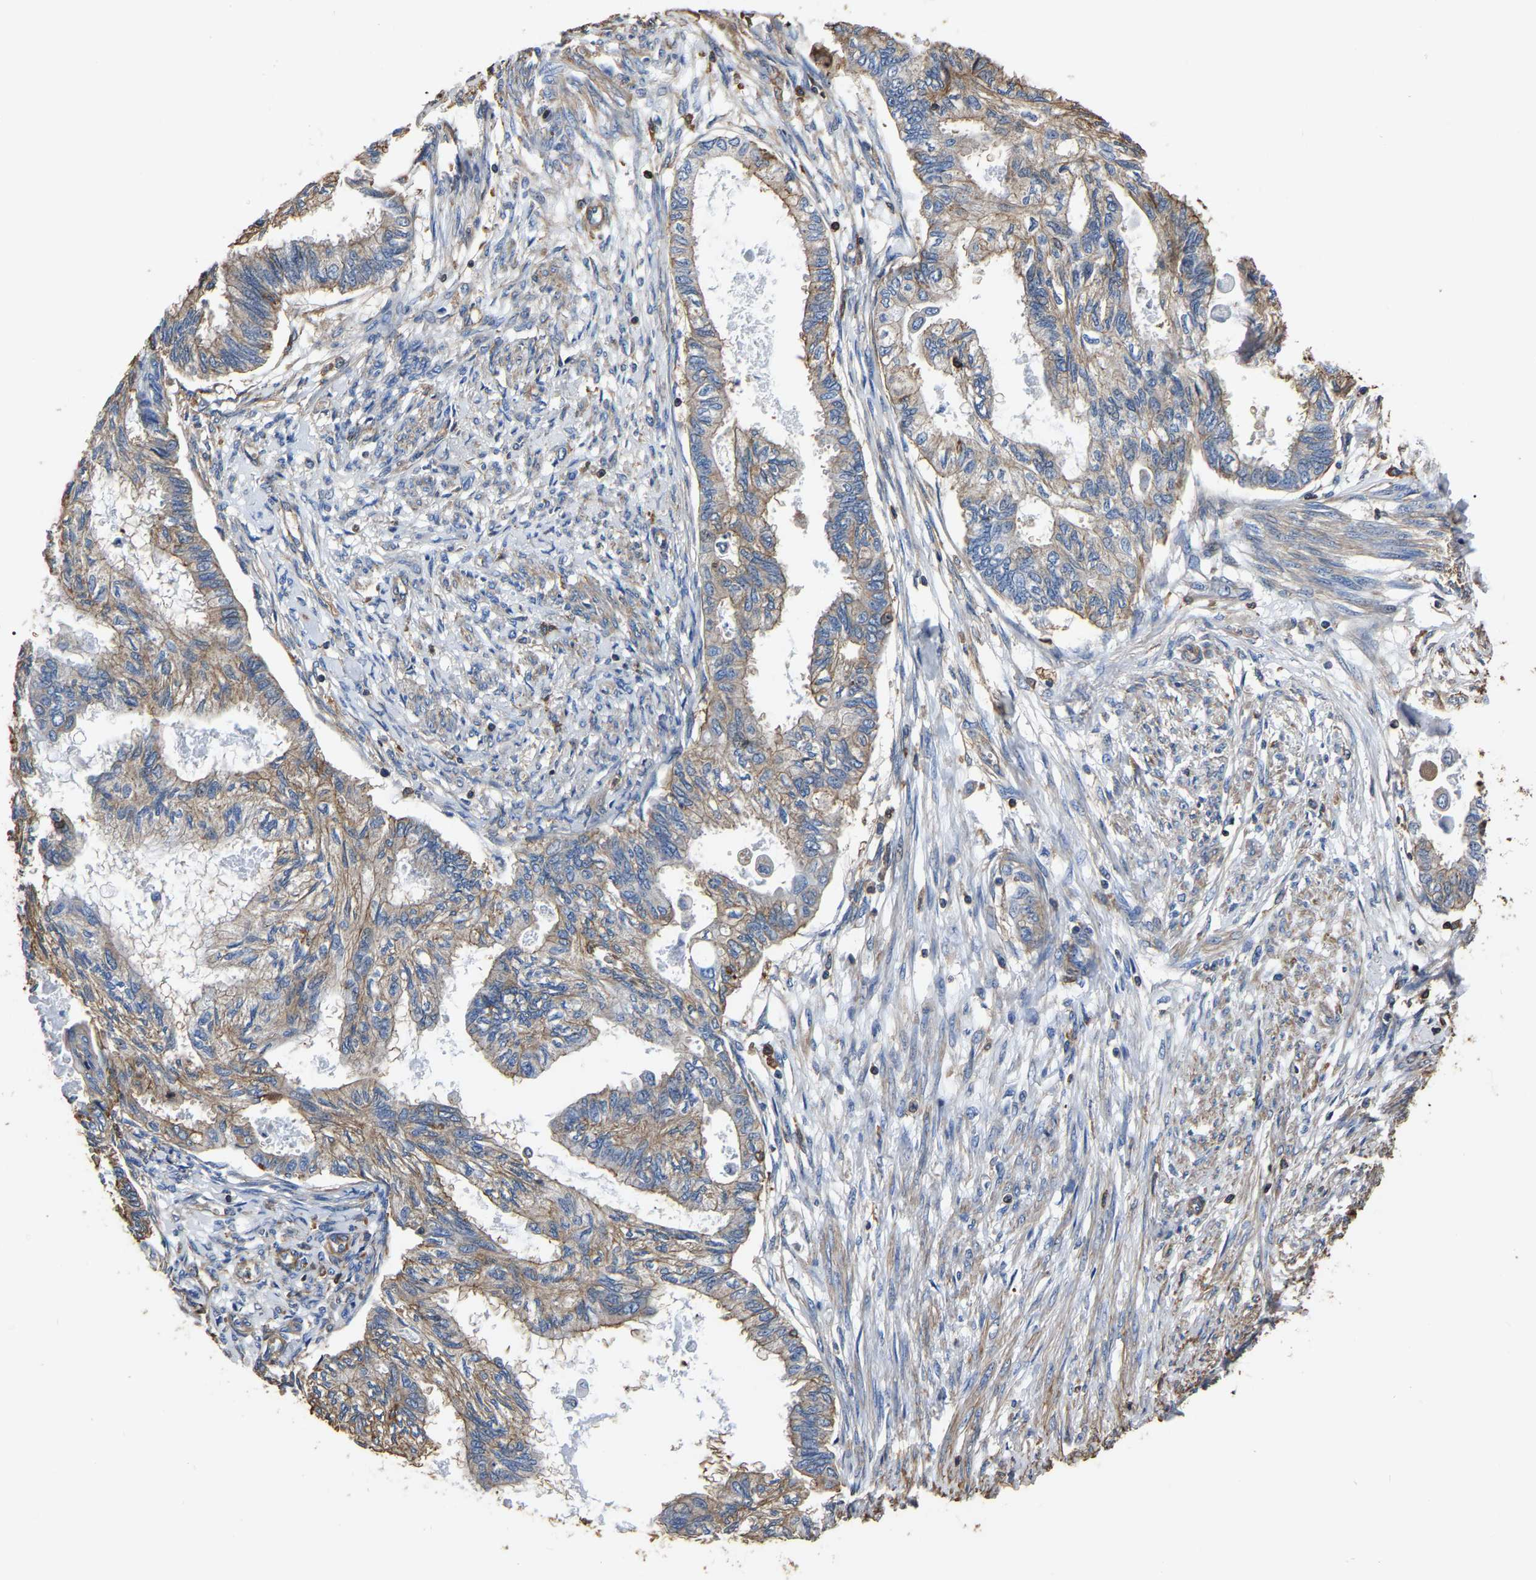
{"staining": {"intensity": "moderate", "quantity": "25%-75%", "location": "cytoplasmic/membranous"}, "tissue": "cervical cancer", "cell_type": "Tumor cells", "image_type": "cancer", "snomed": [{"axis": "morphology", "description": "Normal tissue, NOS"}, {"axis": "morphology", "description": "Adenocarcinoma, NOS"}, {"axis": "topography", "description": "Cervix"}, {"axis": "topography", "description": "Endometrium"}], "caption": "Protein staining of adenocarcinoma (cervical) tissue exhibits moderate cytoplasmic/membranous staining in approximately 25%-75% of tumor cells. Nuclei are stained in blue.", "gene": "ARMT1", "patient": {"sex": "female", "age": 86}}